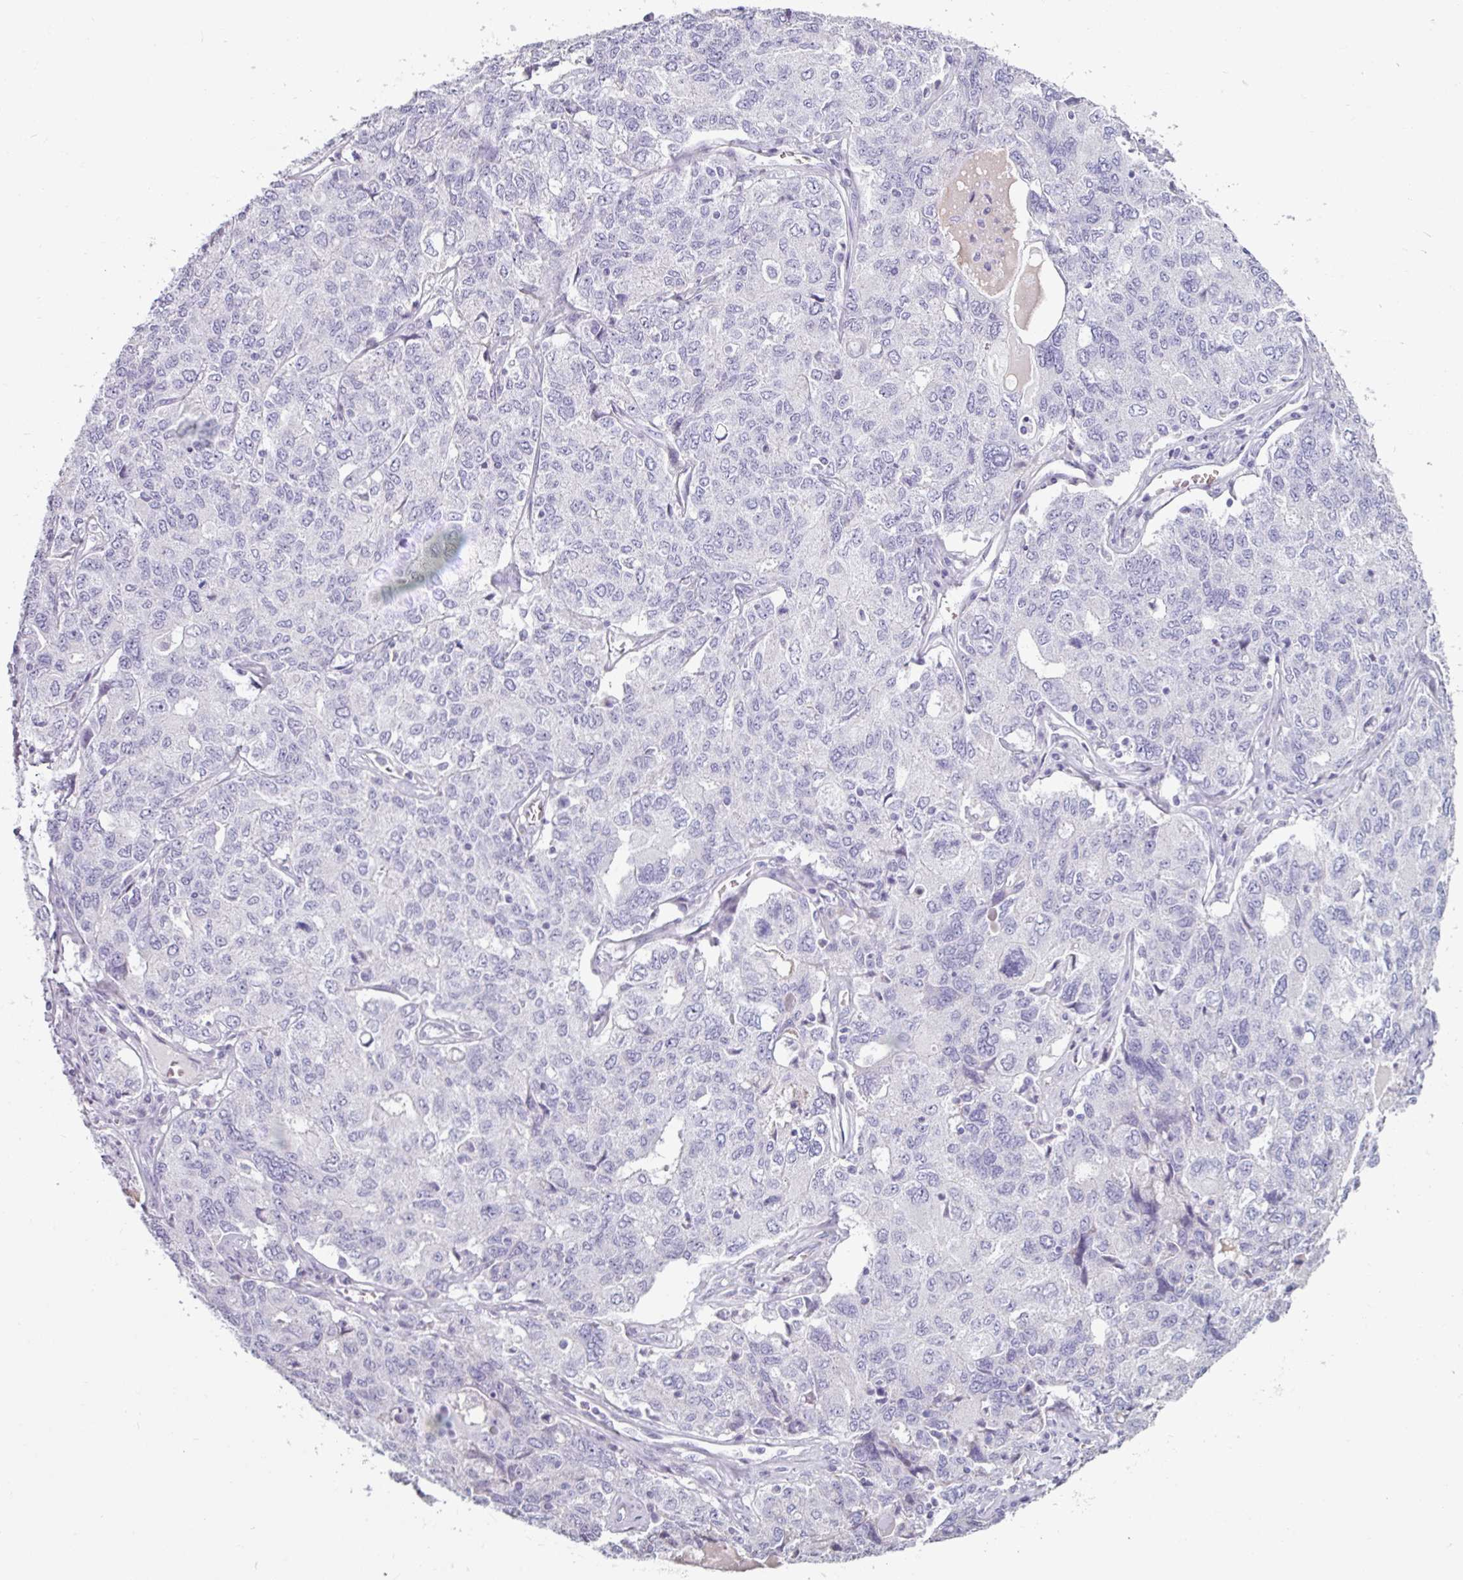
{"staining": {"intensity": "negative", "quantity": "none", "location": "none"}, "tissue": "ovarian cancer", "cell_type": "Tumor cells", "image_type": "cancer", "snomed": [{"axis": "morphology", "description": "Carcinoma, endometroid"}, {"axis": "topography", "description": "Ovary"}], "caption": "This histopathology image is of ovarian cancer stained with IHC to label a protein in brown with the nuclei are counter-stained blue. There is no positivity in tumor cells.", "gene": "CLCA1", "patient": {"sex": "female", "age": 62}}